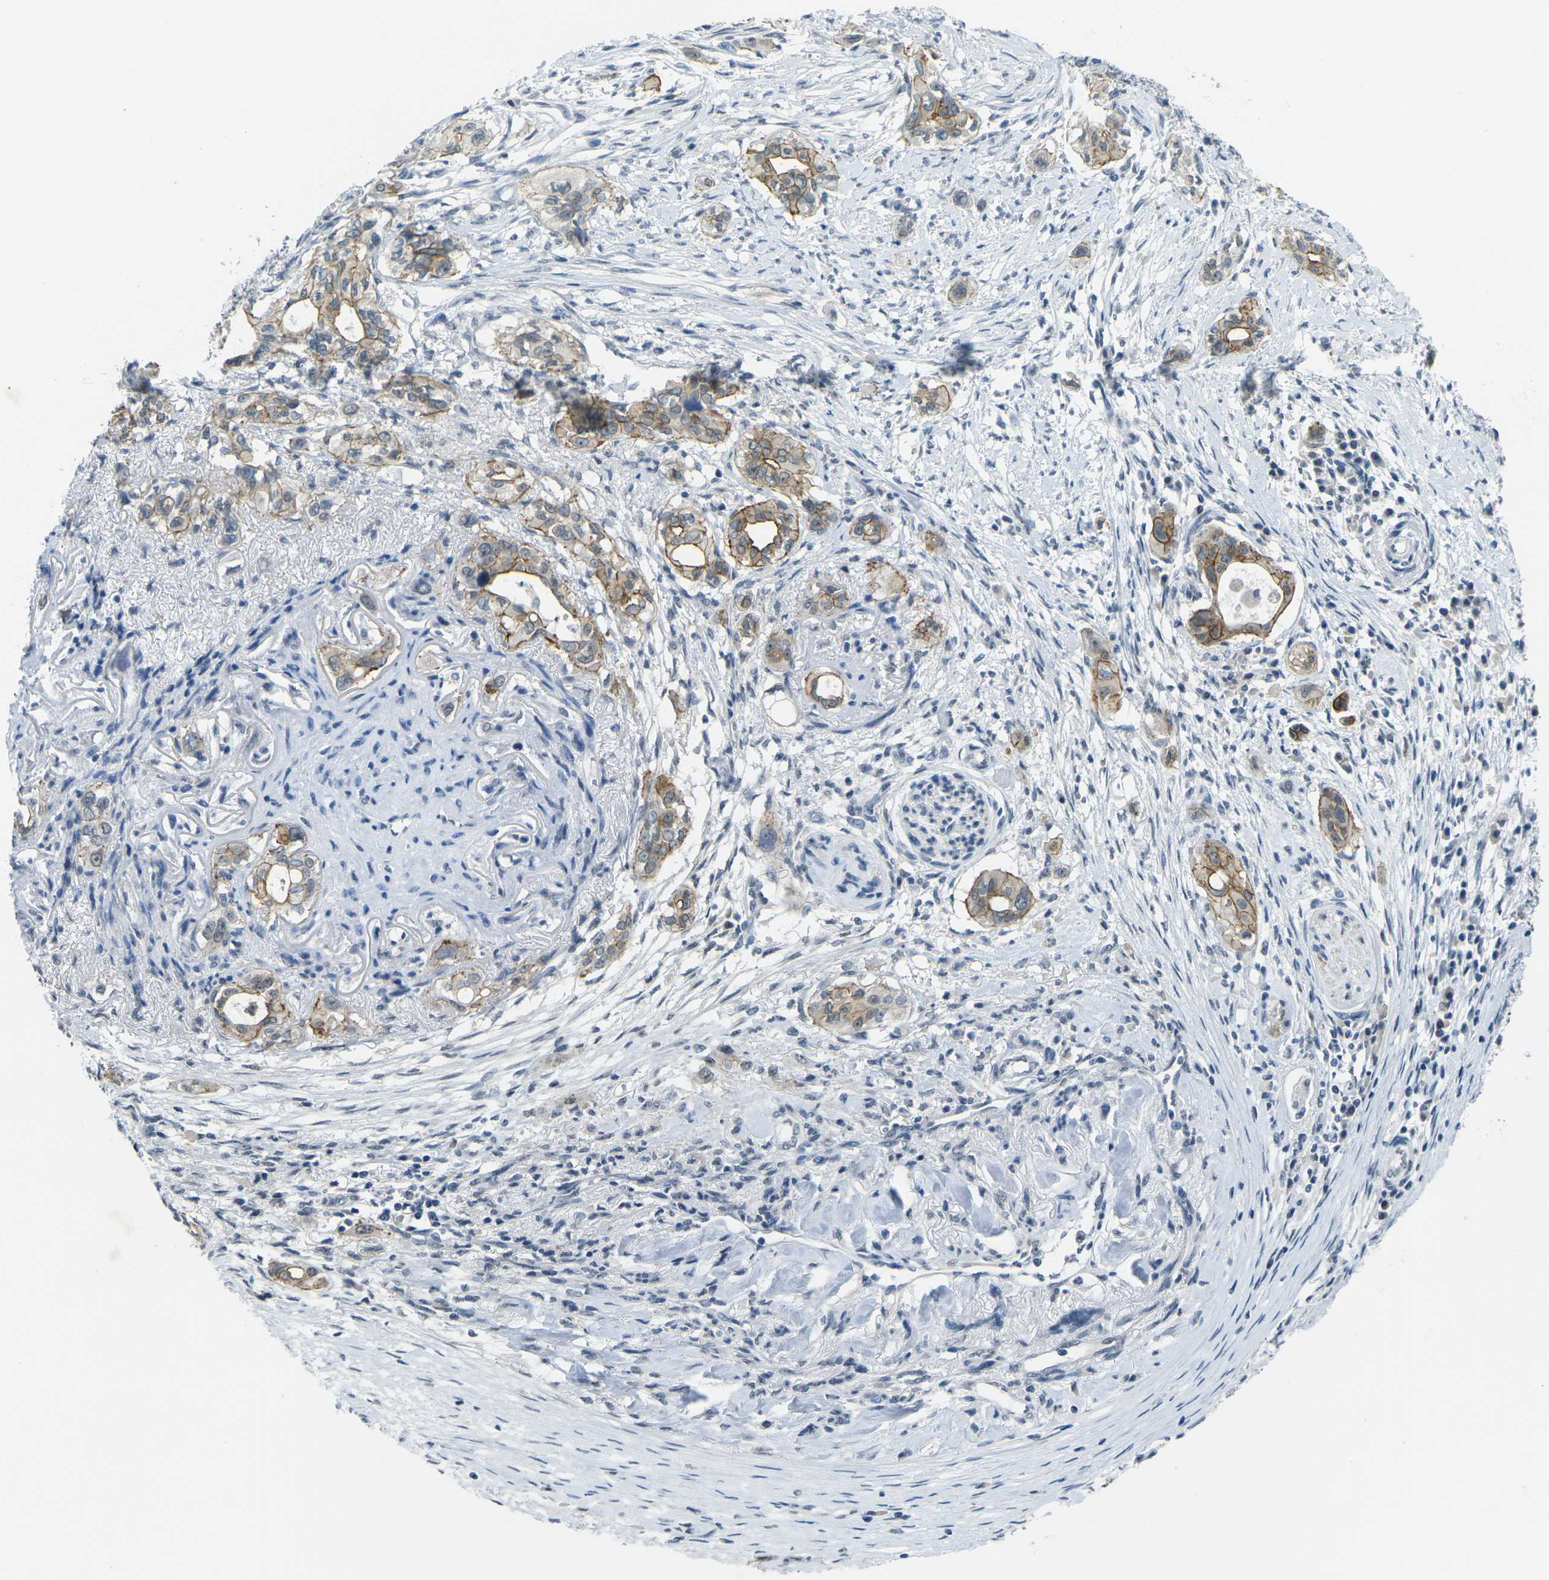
{"staining": {"intensity": "moderate", "quantity": ">75%", "location": "cytoplasmic/membranous"}, "tissue": "pancreatic cancer", "cell_type": "Tumor cells", "image_type": "cancer", "snomed": [{"axis": "morphology", "description": "Adenocarcinoma, NOS"}, {"axis": "topography", "description": "Pancreas"}], "caption": "Human pancreatic cancer (adenocarcinoma) stained for a protein (brown) exhibits moderate cytoplasmic/membranous positive staining in approximately >75% of tumor cells.", "gene": "SPTBN2", "patient": {"sex": "female", "age": 60}}